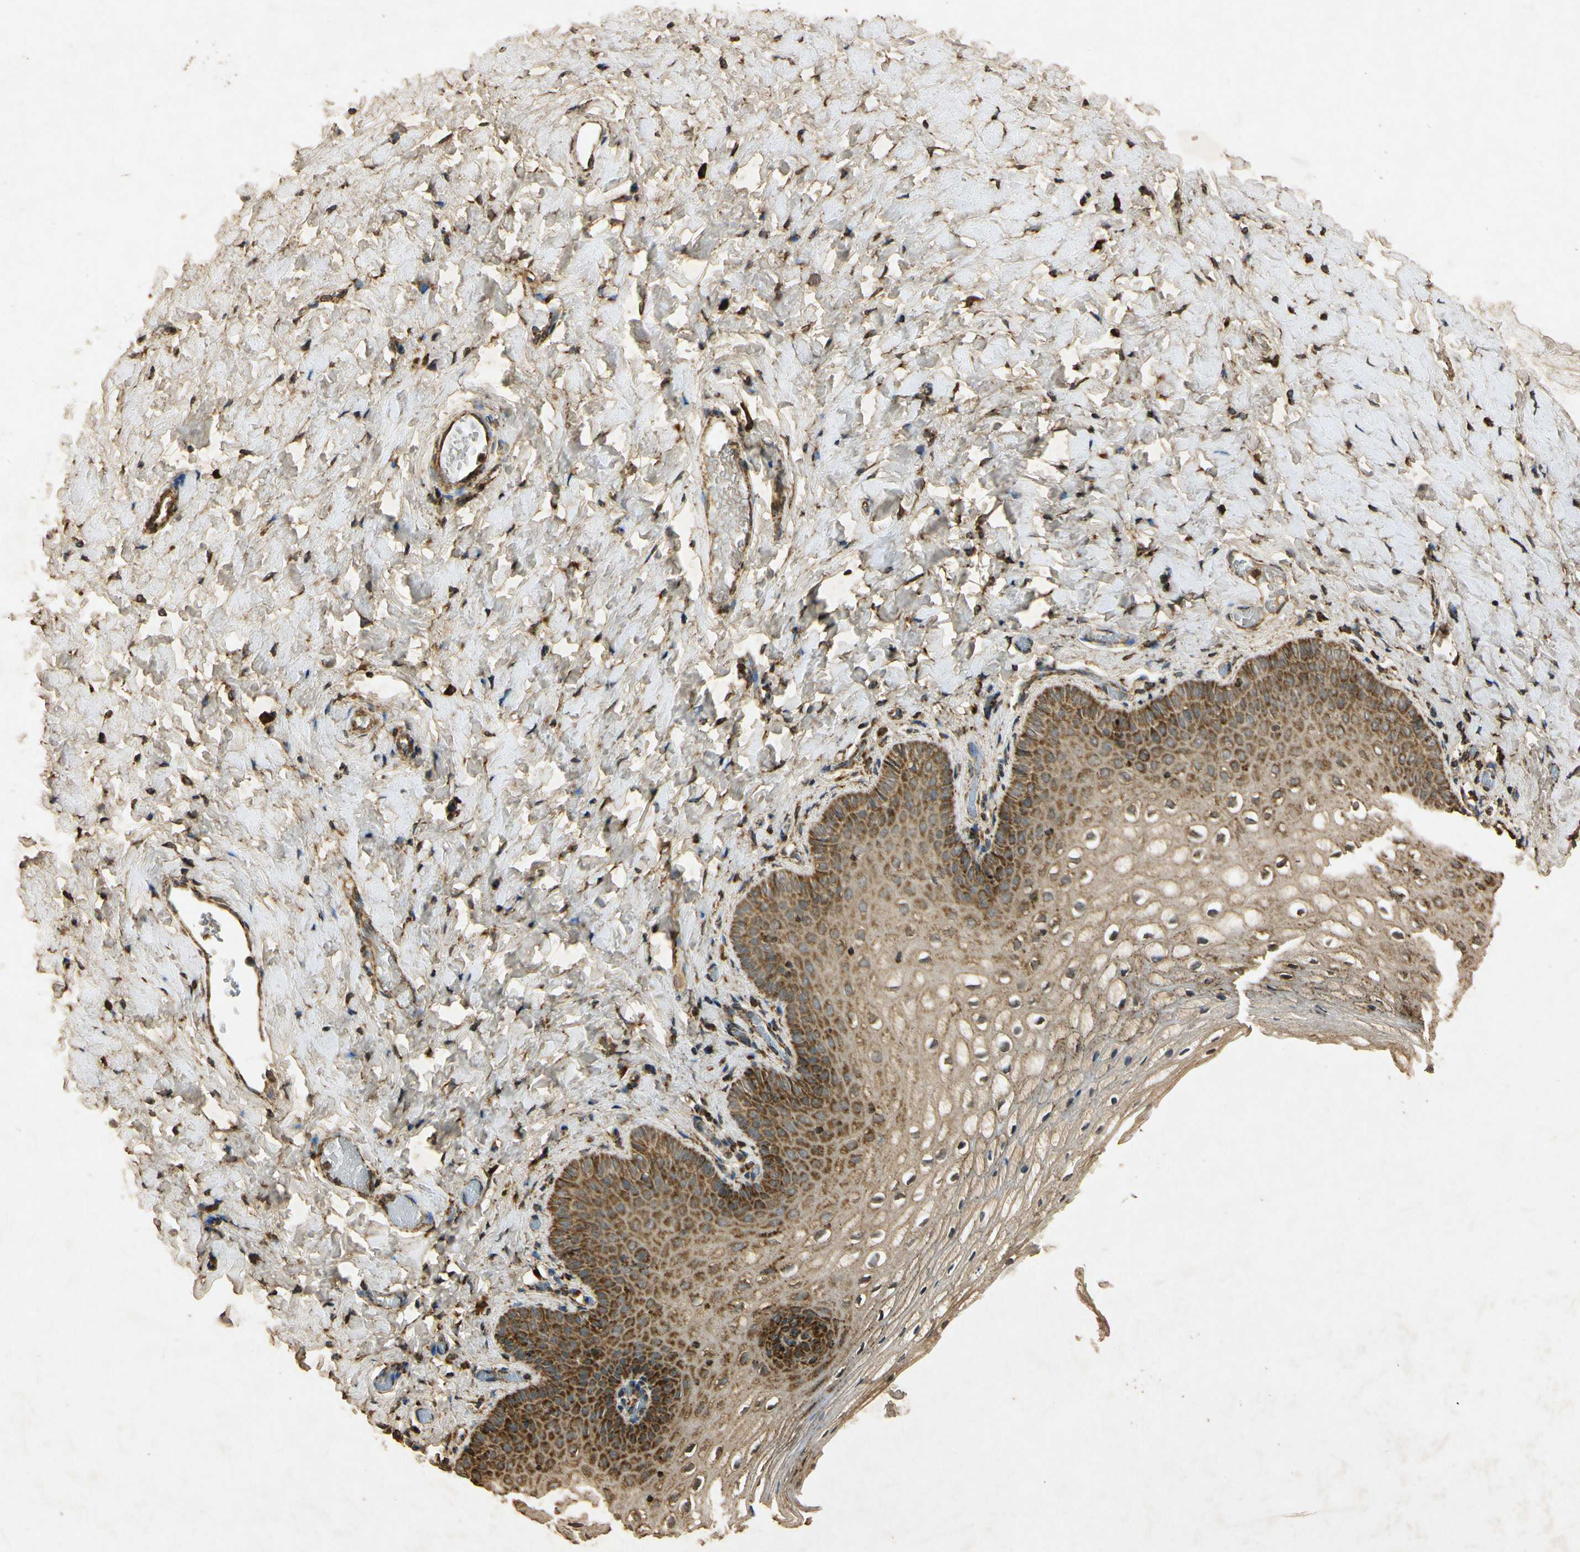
{"staining": {"intensity": "moderate", "quantity": "25%-75%", "location": "cytoplasmic/membranous"}, "tissue": "vagina", "cell_type": "Squamous epithelial cells", "image_type": "normal", "snomed": [{"axis": "morphology", "description": "Normal tissue, NOS"}, {"axis": "topography", "description": "Vagina"}], "caption": "IHC of normal vagina reveals medium levels of moderate cytoplasmic/membranous positivity in about 25%-75% of squamous epithelial cells.", "gene": "PRDX3", "patient": {"sex": "female", "age": 55}}